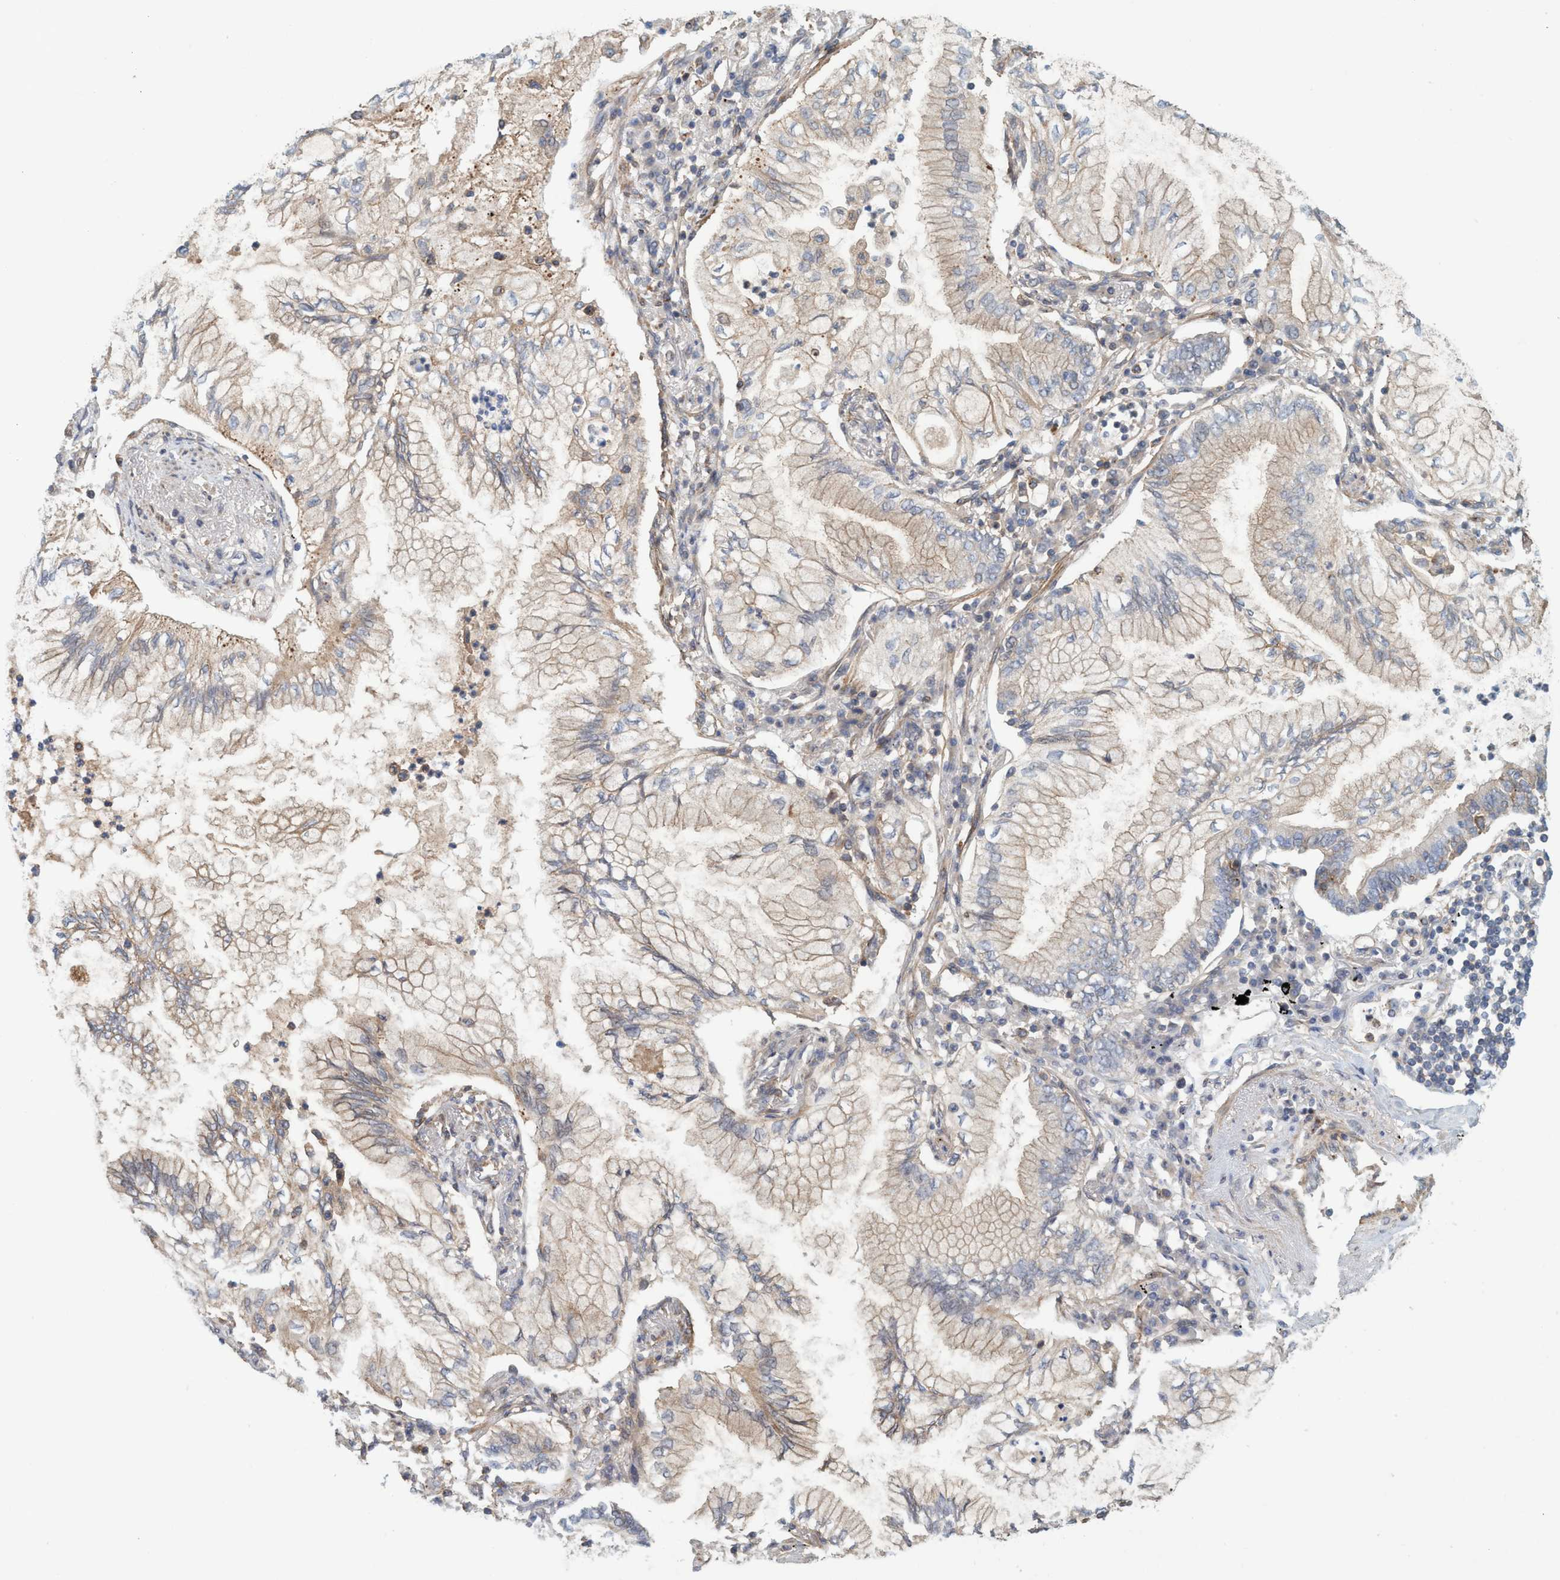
{"staining": {"intensity": "weak", "quantity": "<25%", "location": "cytoplasmic/membranous"}, "tissue": "lung cancer", "cell_type": "Tumor cells", "image_type": "cancer", "snomed": [{"axis": "morphology", "description": "Normal tissue, NOS"}, {"axis": "morphology", "description": "Adenocarcinoma, NOS"}, {"axis": "topography", "description": "Bronchus"}, {"axis": "topography", "description": "Lung"}], "caption": "This is an immunohistochemistry histopathology image of human adenocarcinoma (lung). There is no expression in tumor cells.", "gene": "SPECC1", "patient": {"sex": "female", "age": 70}}